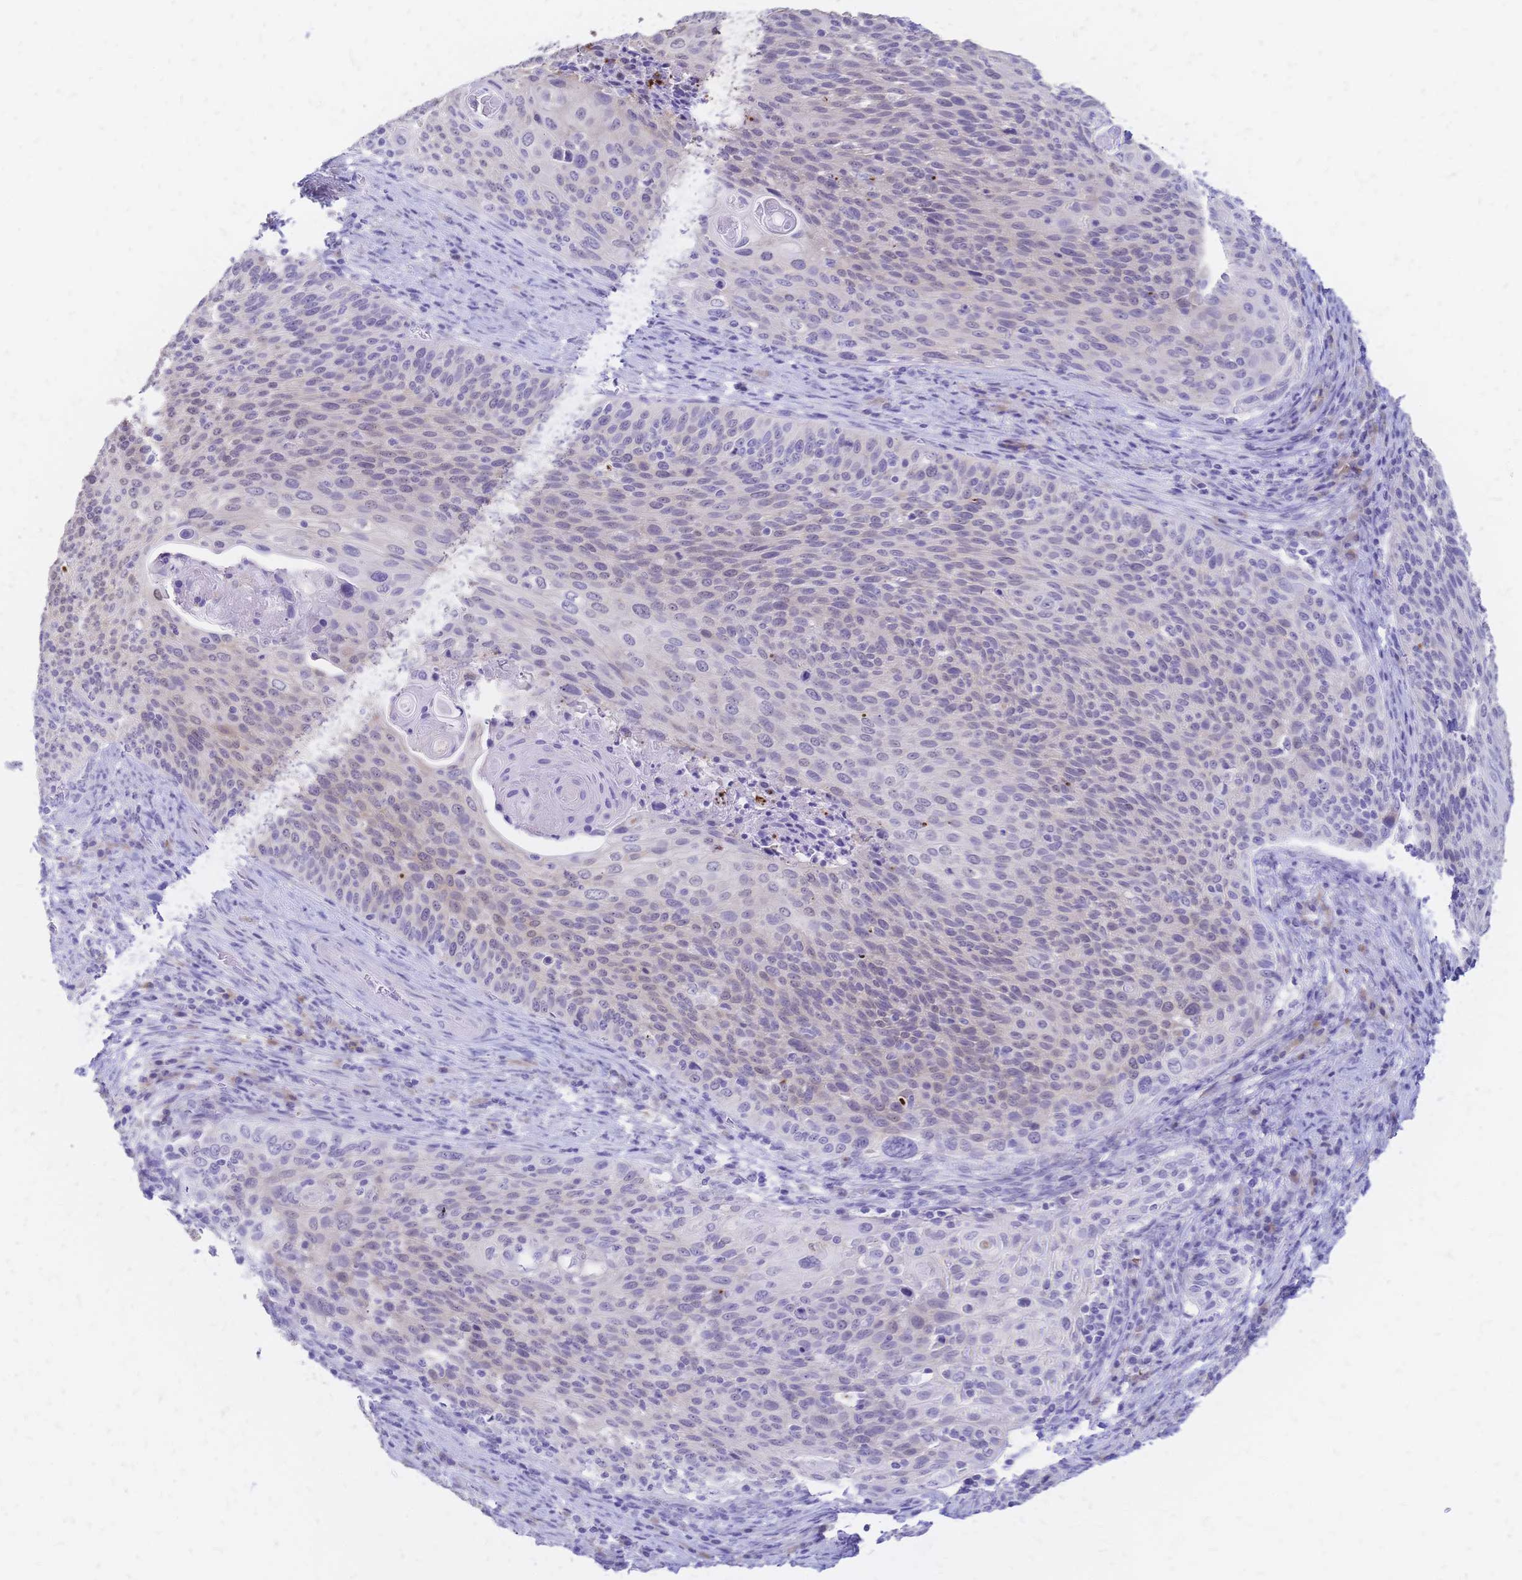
{"staining": {"intensity": "negative", "quantity": "none", "location": "none"}, "tissue": "cervical cancer", "cell_type": "Tumor cells", "image_type": "cancer", "snomed": [{"axis": "morphology", "description": "Squamous cell carcinoma, NOS"}, {"axis": "topography", "description": "Cervix"}], "caption": "IHC histopathology image of neoplastic tissue: human cervical cancer (squamous cell carcinoma) stained with DAB (3,3'-diaminobenzidine) shows no significant protein positivity in tumor cells.", "gene": "GRB7", "patient": {"sex": "female", "age": 31}}